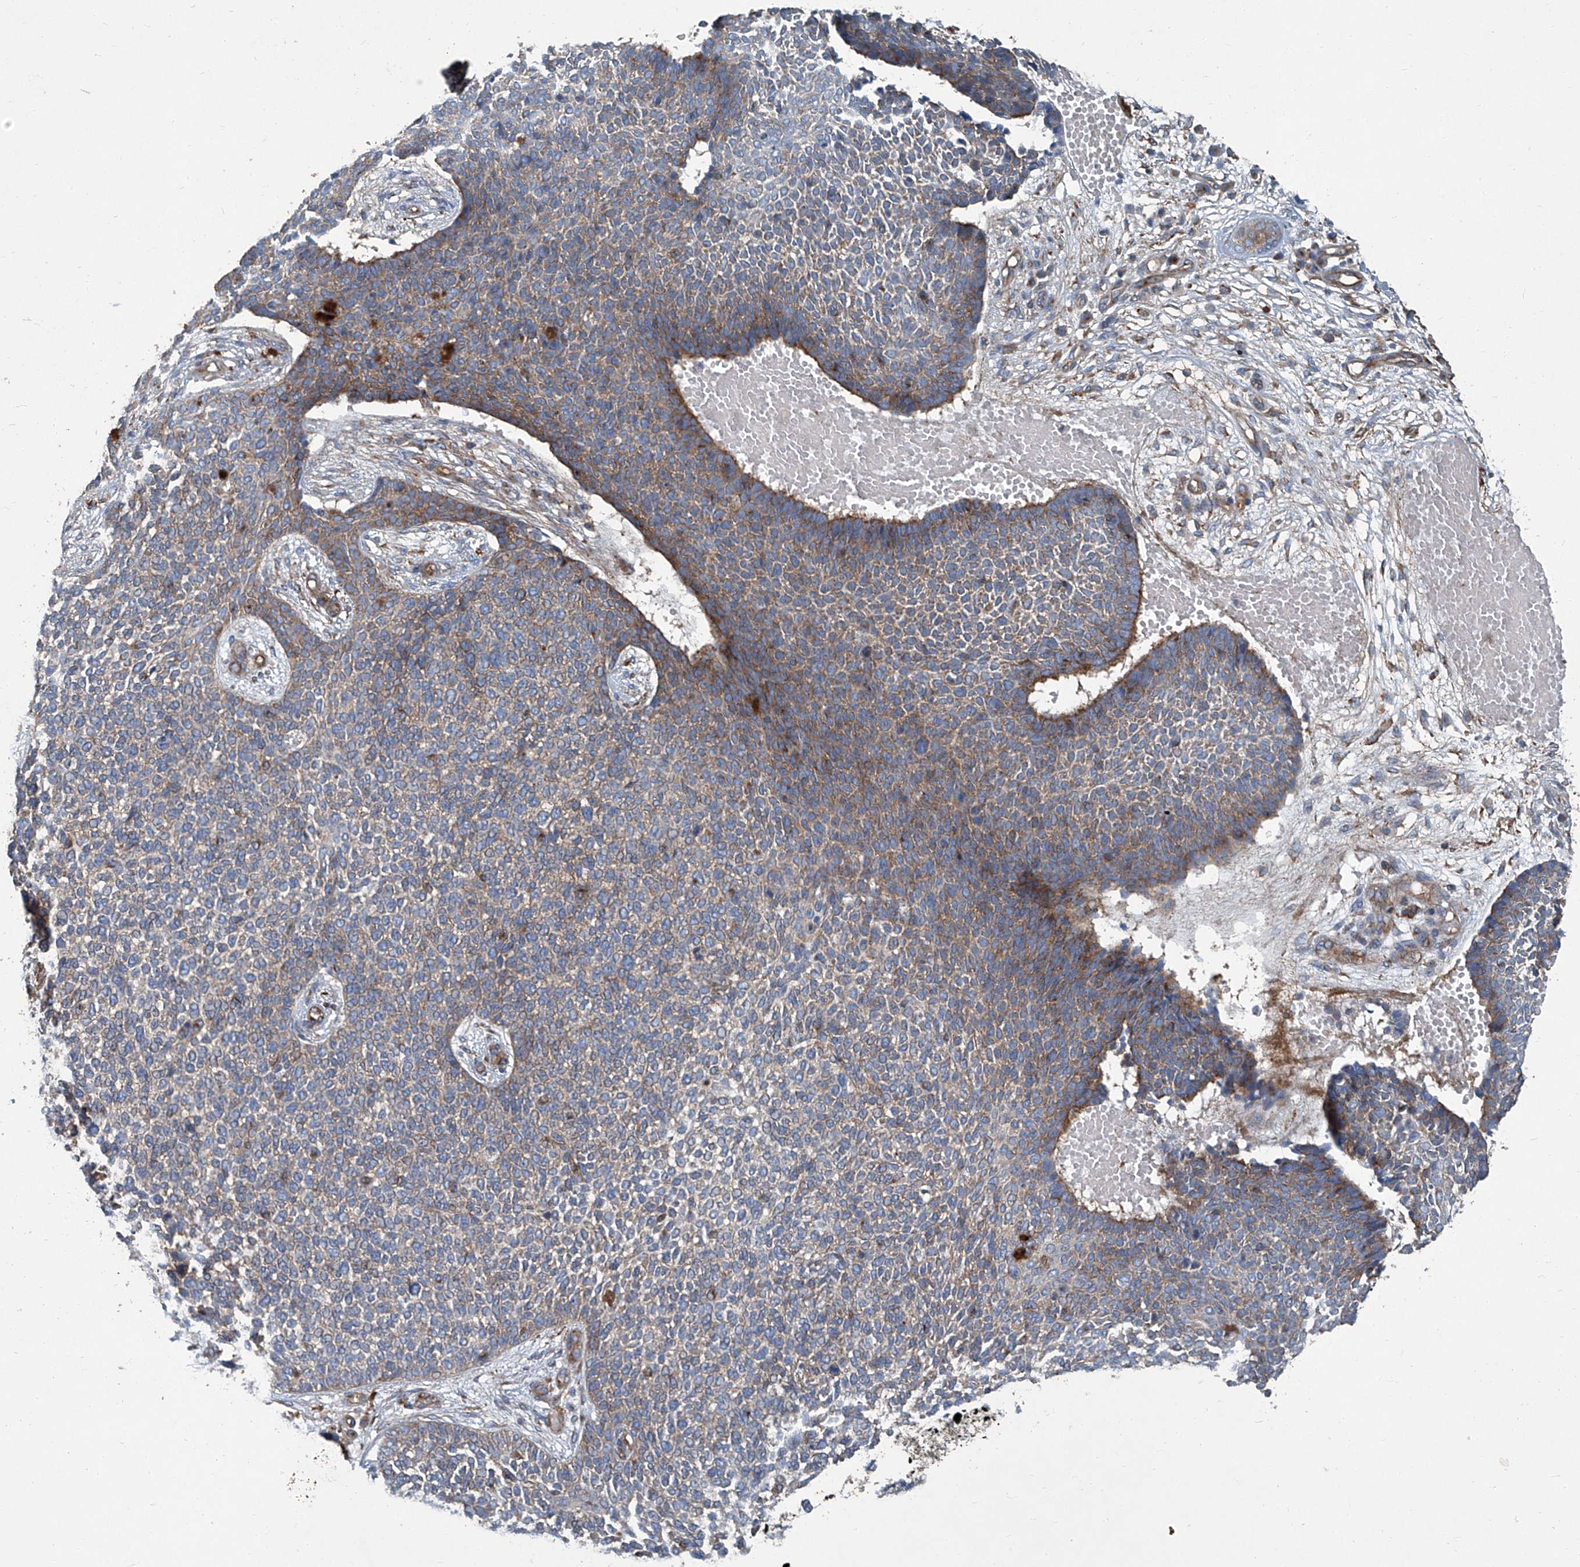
{"staining": {"intensity": "moderate", "quantity": "25%-75%", "location": "cytoplasmic/membranous"}, "tissue": "skin cancer", "cell_type": "Tumor cells", "image_type": "cancer", "snomed": [{"axis": "morphology", "description": "Basal cell carcinoma"}, {"axis": "topography", "description": "Skin"}], "caption": "Immunohistochemistry (IHC) (DAB (3,3'-diaminobenzidine)) staining of human basal cell carcinoma (skin) reveals moderate cytoplasmic/membranous protein expression in about 25%-75% of tumor cells. Nuclei are stained in blue.", "gene": "PIGH", "patient": {"sex": "female", "age": 84}}